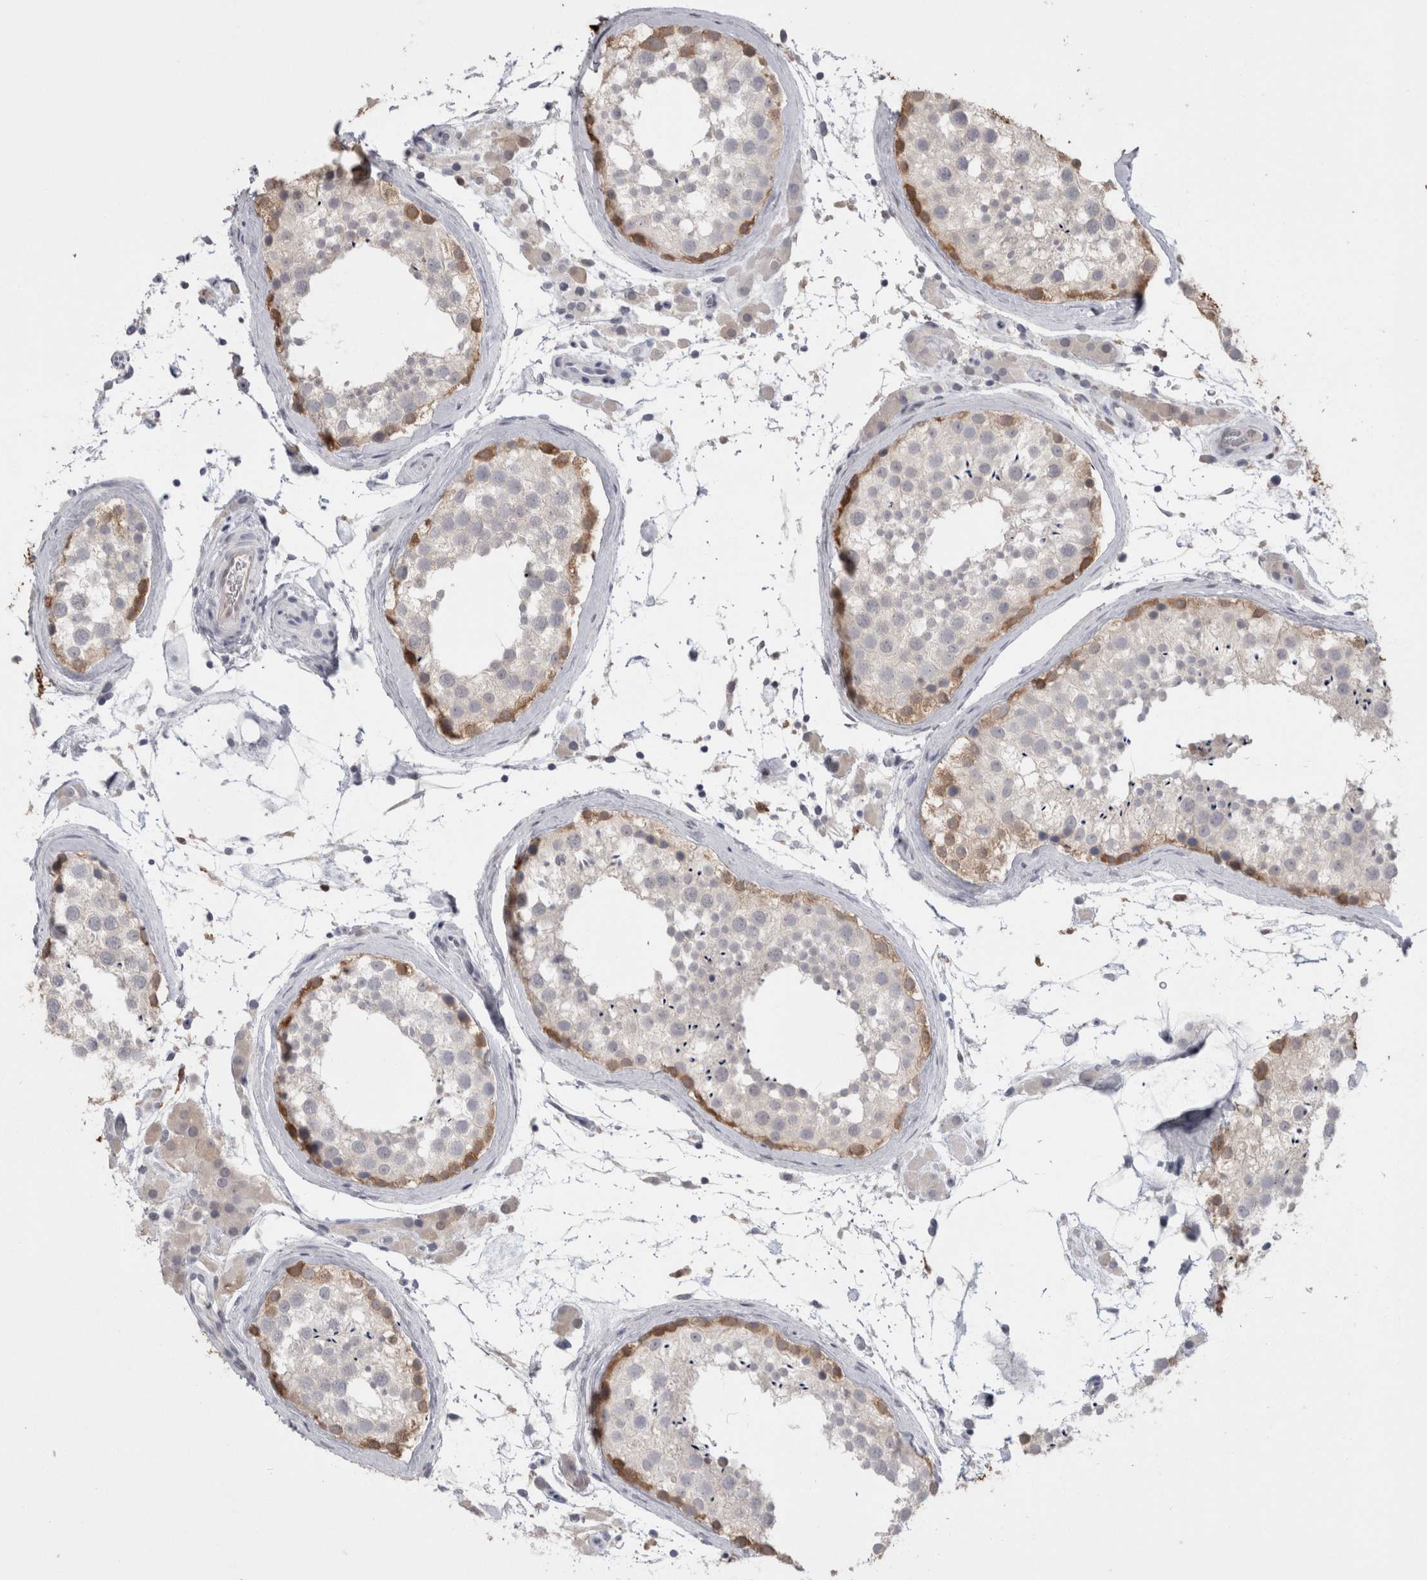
{"staining": {"intensity": "strong", "quantity": "<25%", "location": "cytoplasmic/membranous"}, "tissue": "testis", "cell_type": "Cells in seminiferous ducts", "image_type": "normal", "snomed": [{"axis": "morphology", "description": "Normal tissue, NOS"}, {"axis": "topography", "description": "Testis"}], "caption": "Brown immunohistochemical staining in normal human testis shows strong cytoplasmic/membranous expression in approximately <25% of cells in seminiferous ducts.", "gene": "SUCNR1", "patient": {"sex": "male", "age": 46}}